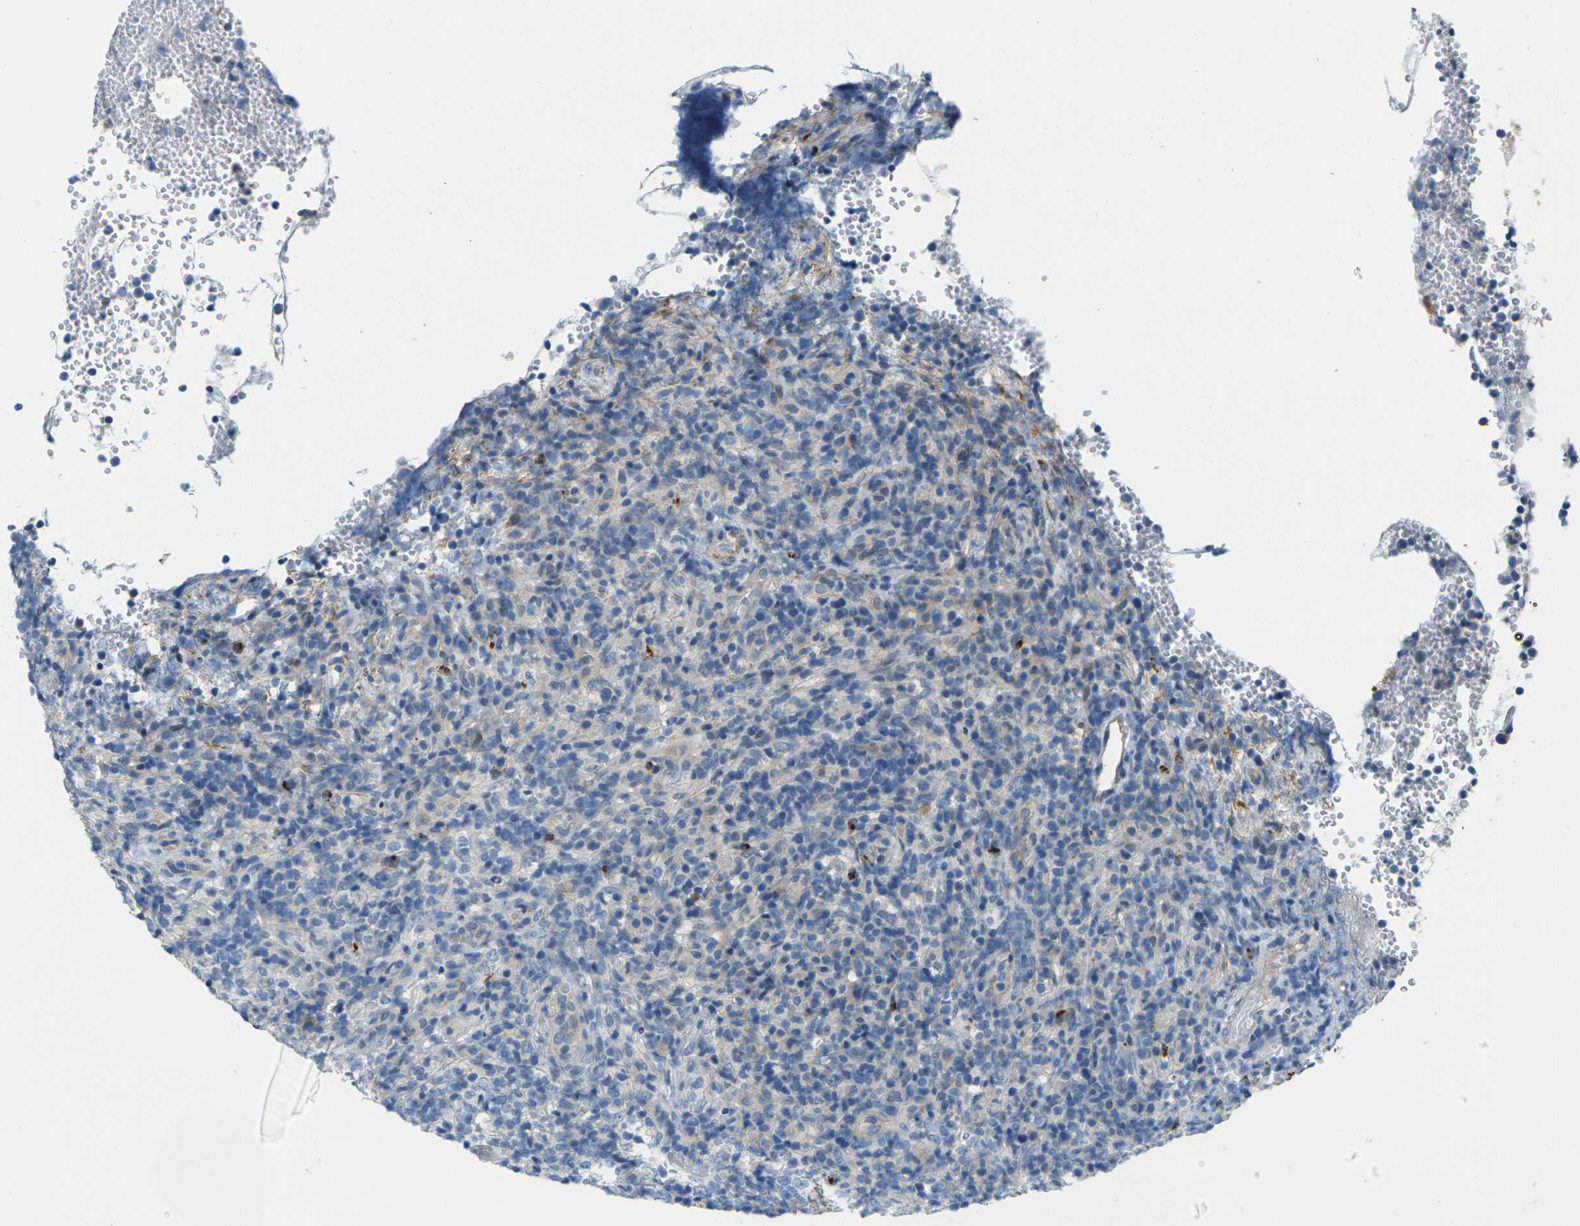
{"staining": {"intensity": "negative", "quantity": "none", "location": "none"}, "tissue": "lymphoma", "cell_type": "Tumor cells", "image_type": "cancer", "snomed": [{"axis": "morphology", "description": "Malignant lymphoma, non-Hodgkin's type, High grade"}, {"axis": "topography", "description": "Lymph node"}], "caption": "Immunohistochemistry histopathology image of neoplastic tissue: high-grade malignant lymphoma, non-Hodgkin's type stained with DAB displays no significant protein expression in tumor cells.", "gene": "CYP2C8", "patient": {"sex": "female", "age": 76}}